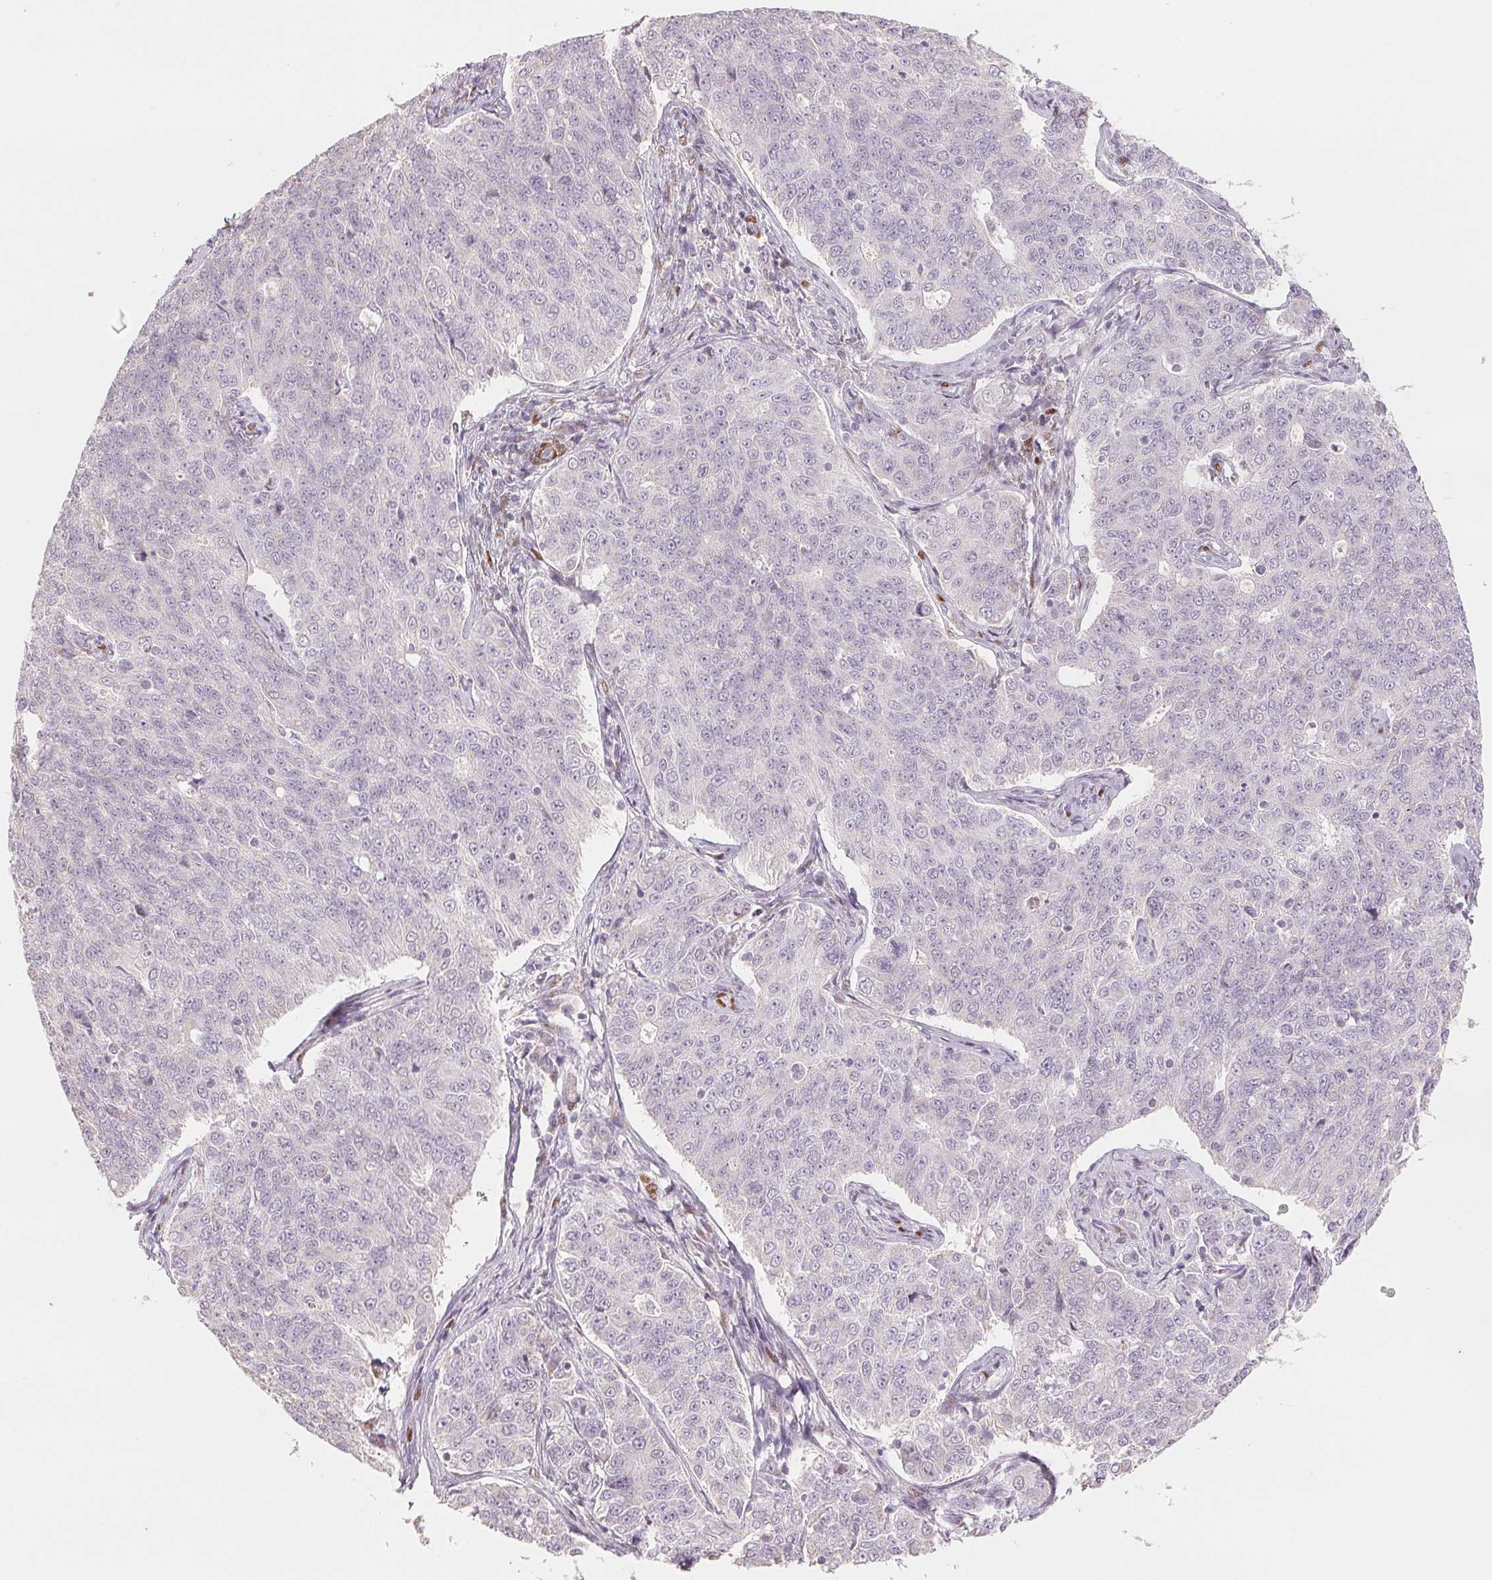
{"staining": {"intensity": "negative", "quantity": "none", "location": "none"}, "tissue": "endometrial cancer", "cell_type": "Tumor cells", "image_type": "cancer", "snomed": [{"axis": "morphology", "description": "Adenocarcinoma, NOS"}, {"axis": "topography", "description": "Endometrium"}], "caption": "IHC of human adenocarcinoma (endometrial) demonstrates no staining in tumor cells.", "gene": "SMARCD3", "patient": {"sex": "female", "age": 43}}